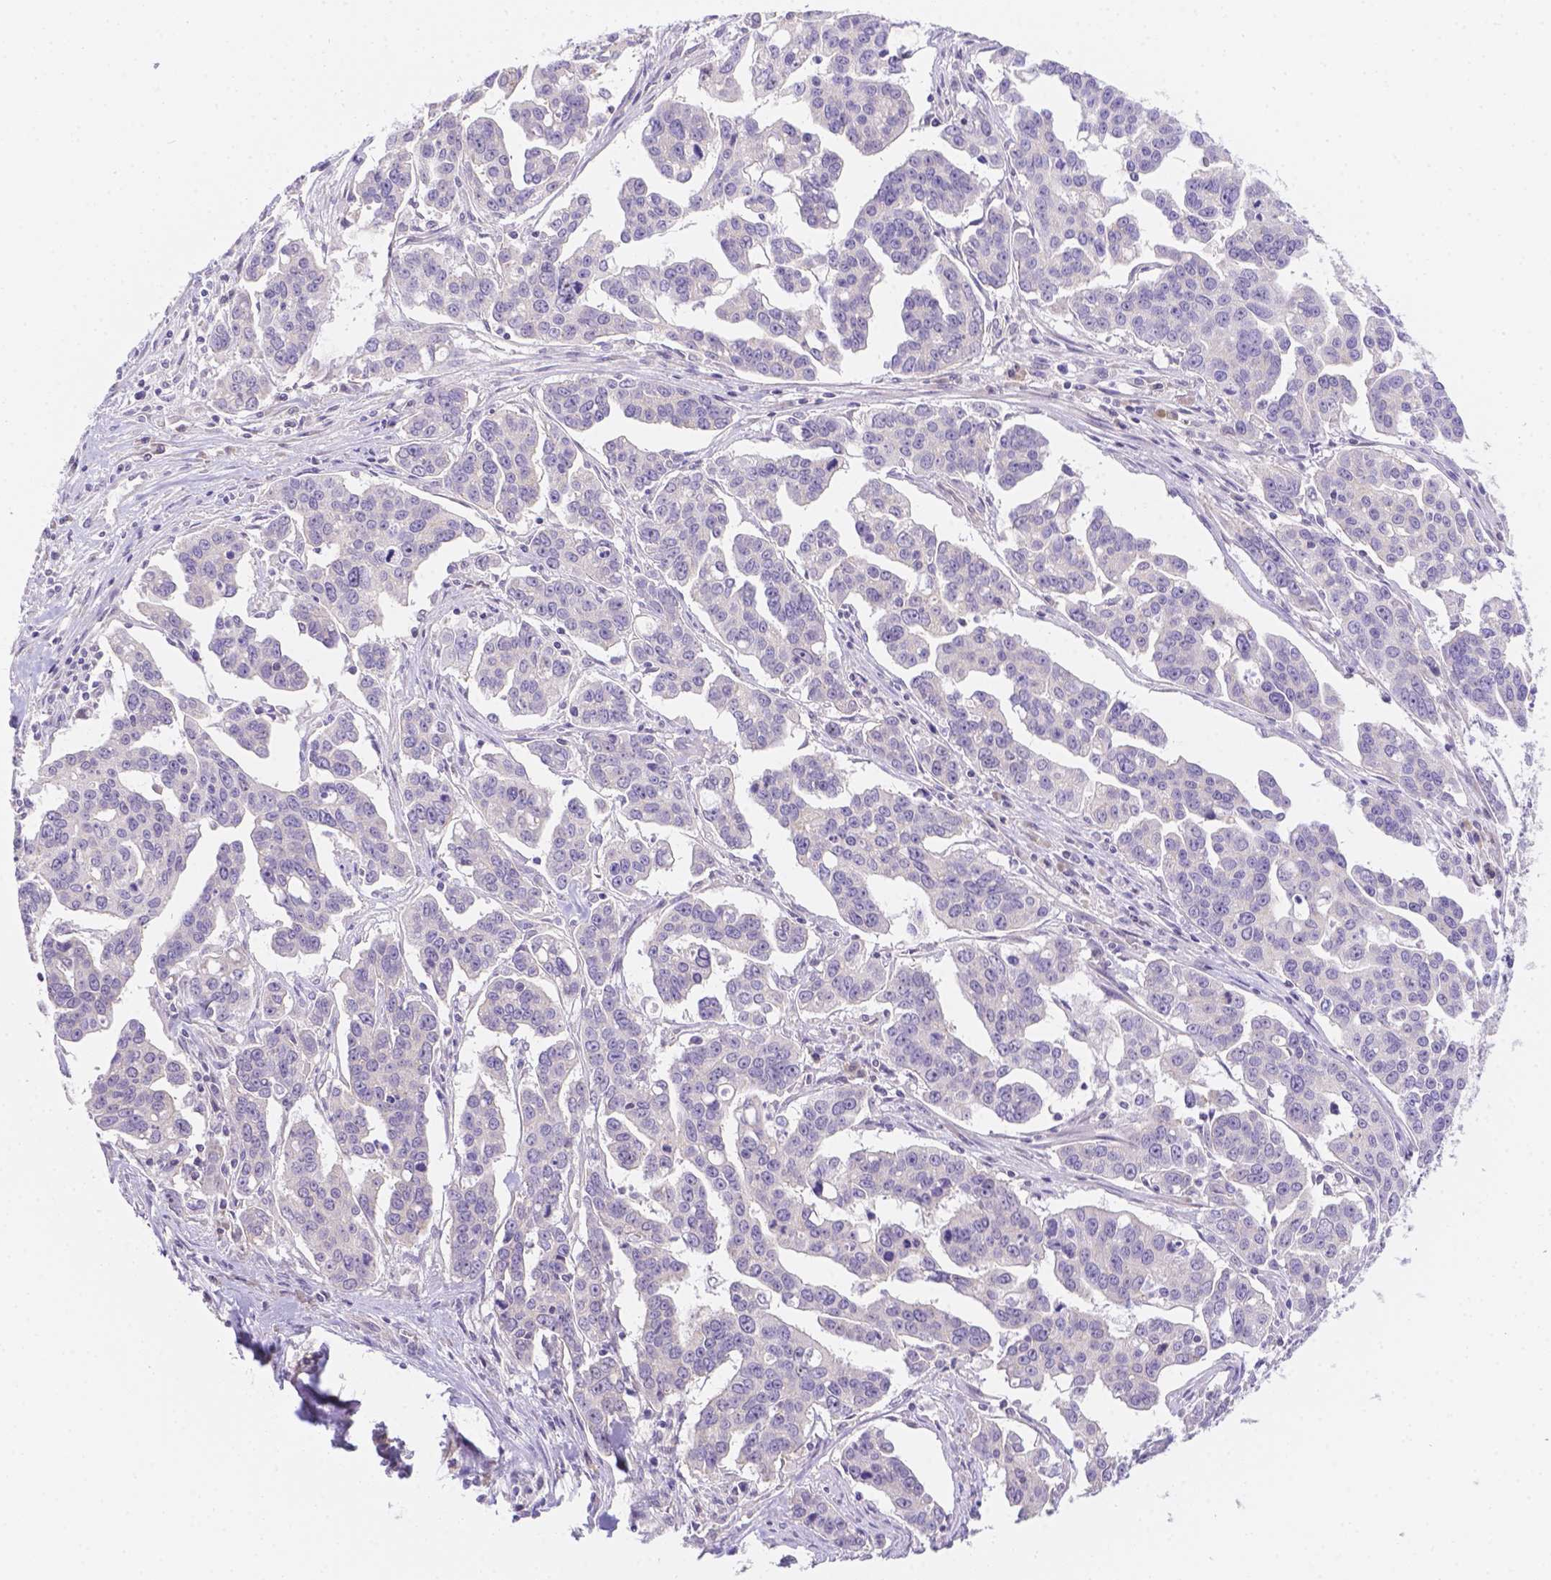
{"staining": {"intensity": "negative", "quantity": "none", "location": "none"}, "tissue": "ovarian cancer", "cell_type": "Tumor cells", "image_type": "cancer", "snomed": [{"axis": "morphology", "description": "Carcinoma, endometroid"}, {"axis": "topography", "description": "Ovary"}], "caption": "Photomicrograph shows no significant protein staining in tumor cells of endometroid carcinoma (ovarian).", "gene": "CD96", "patient": {"sex": "female", "age": 78}}